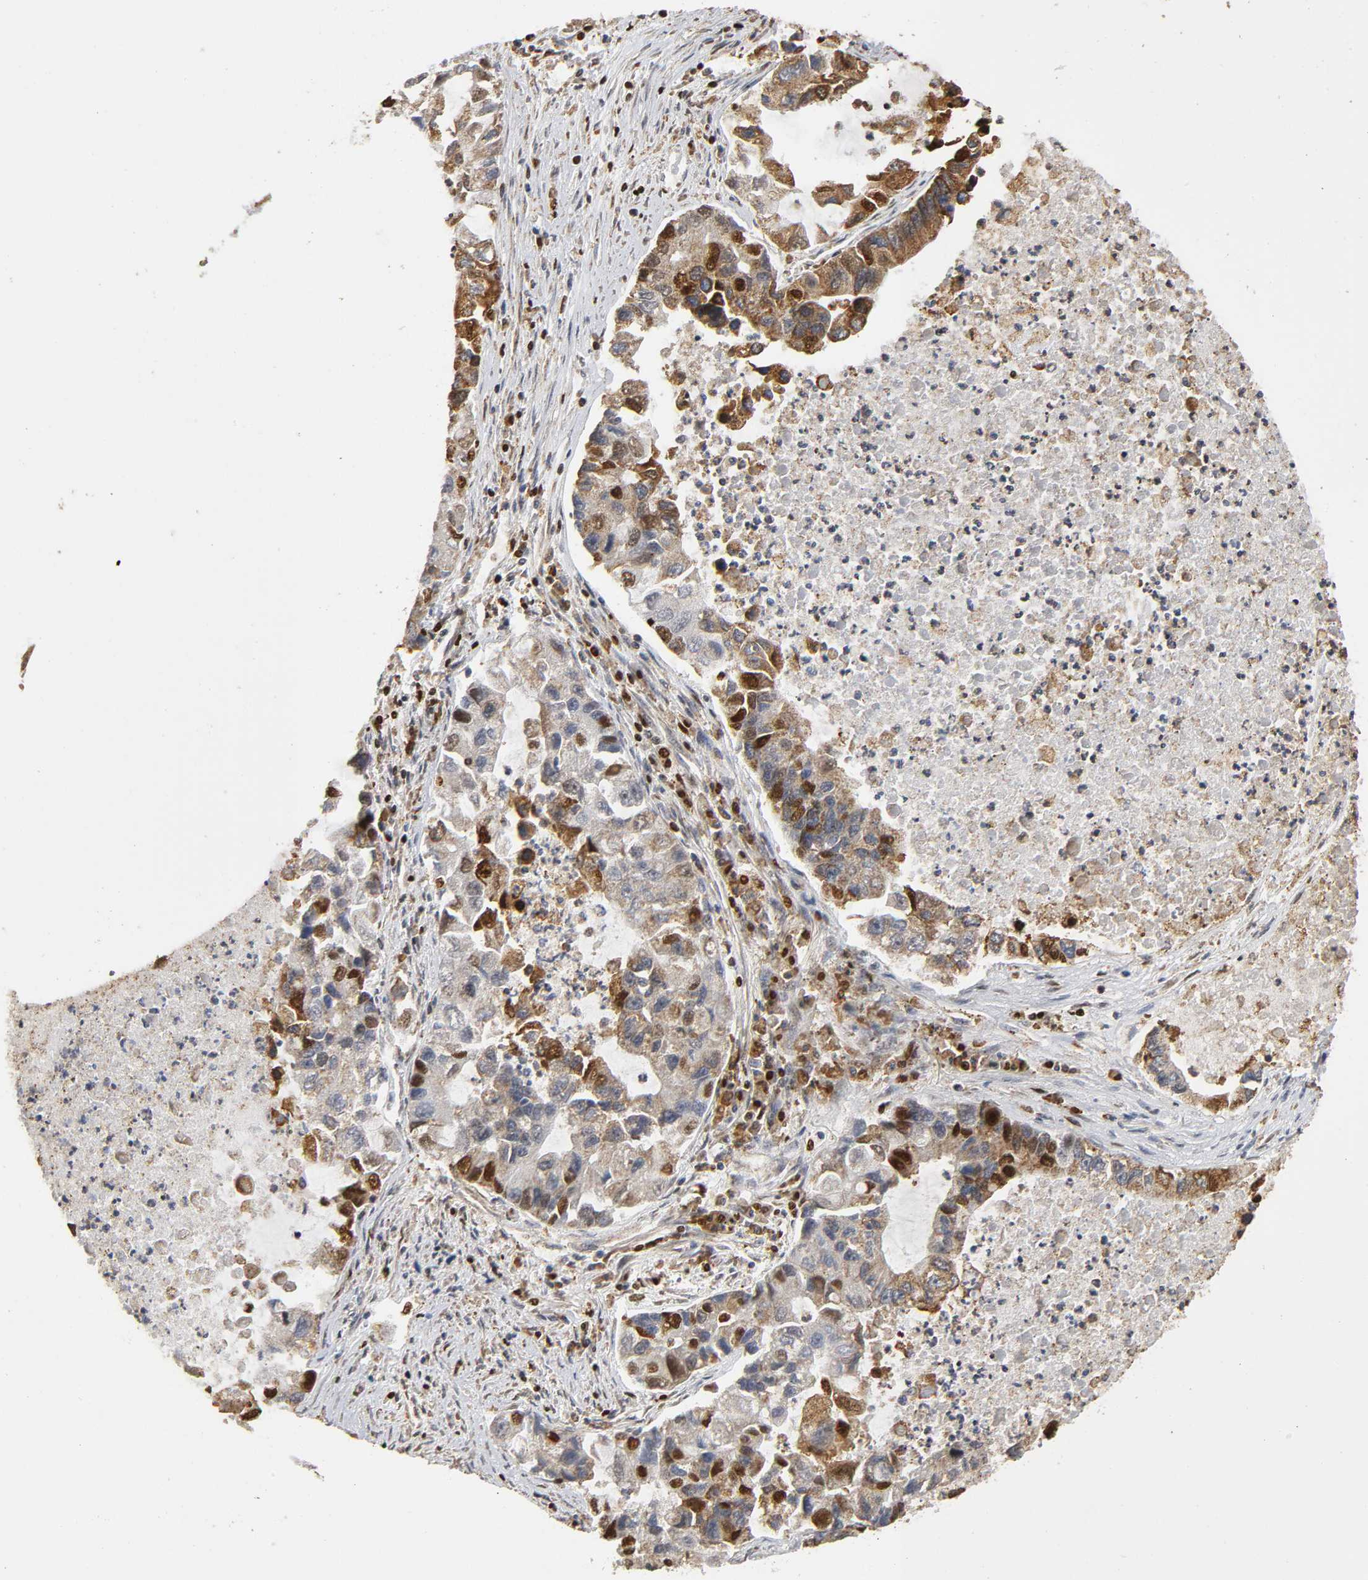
{"staining": {"intensity": "strong", "quantity": ">75%", "location": "cytoplasmic/membranous,nuclear"}, "tissue": "lung cancer", "cell_type": "Tumor cells", "image_type": "cancer", "snomed": [{"axis": "morphology", "description": "Adenocarcinoma, NOS"}, {"axis": "topography", "description": "Lung"}], "caption": "High-power microscopy captured an IHC micrograph of lung cancer, revealing strong cytoplasmic/membranous and nuclear positivity in about >75% of tumor cells. The protein of interest is shown in brown color, while the nuclei are stained blue.", "gene": "RNF122", "patient": {"sex": "female", "age": 51}}